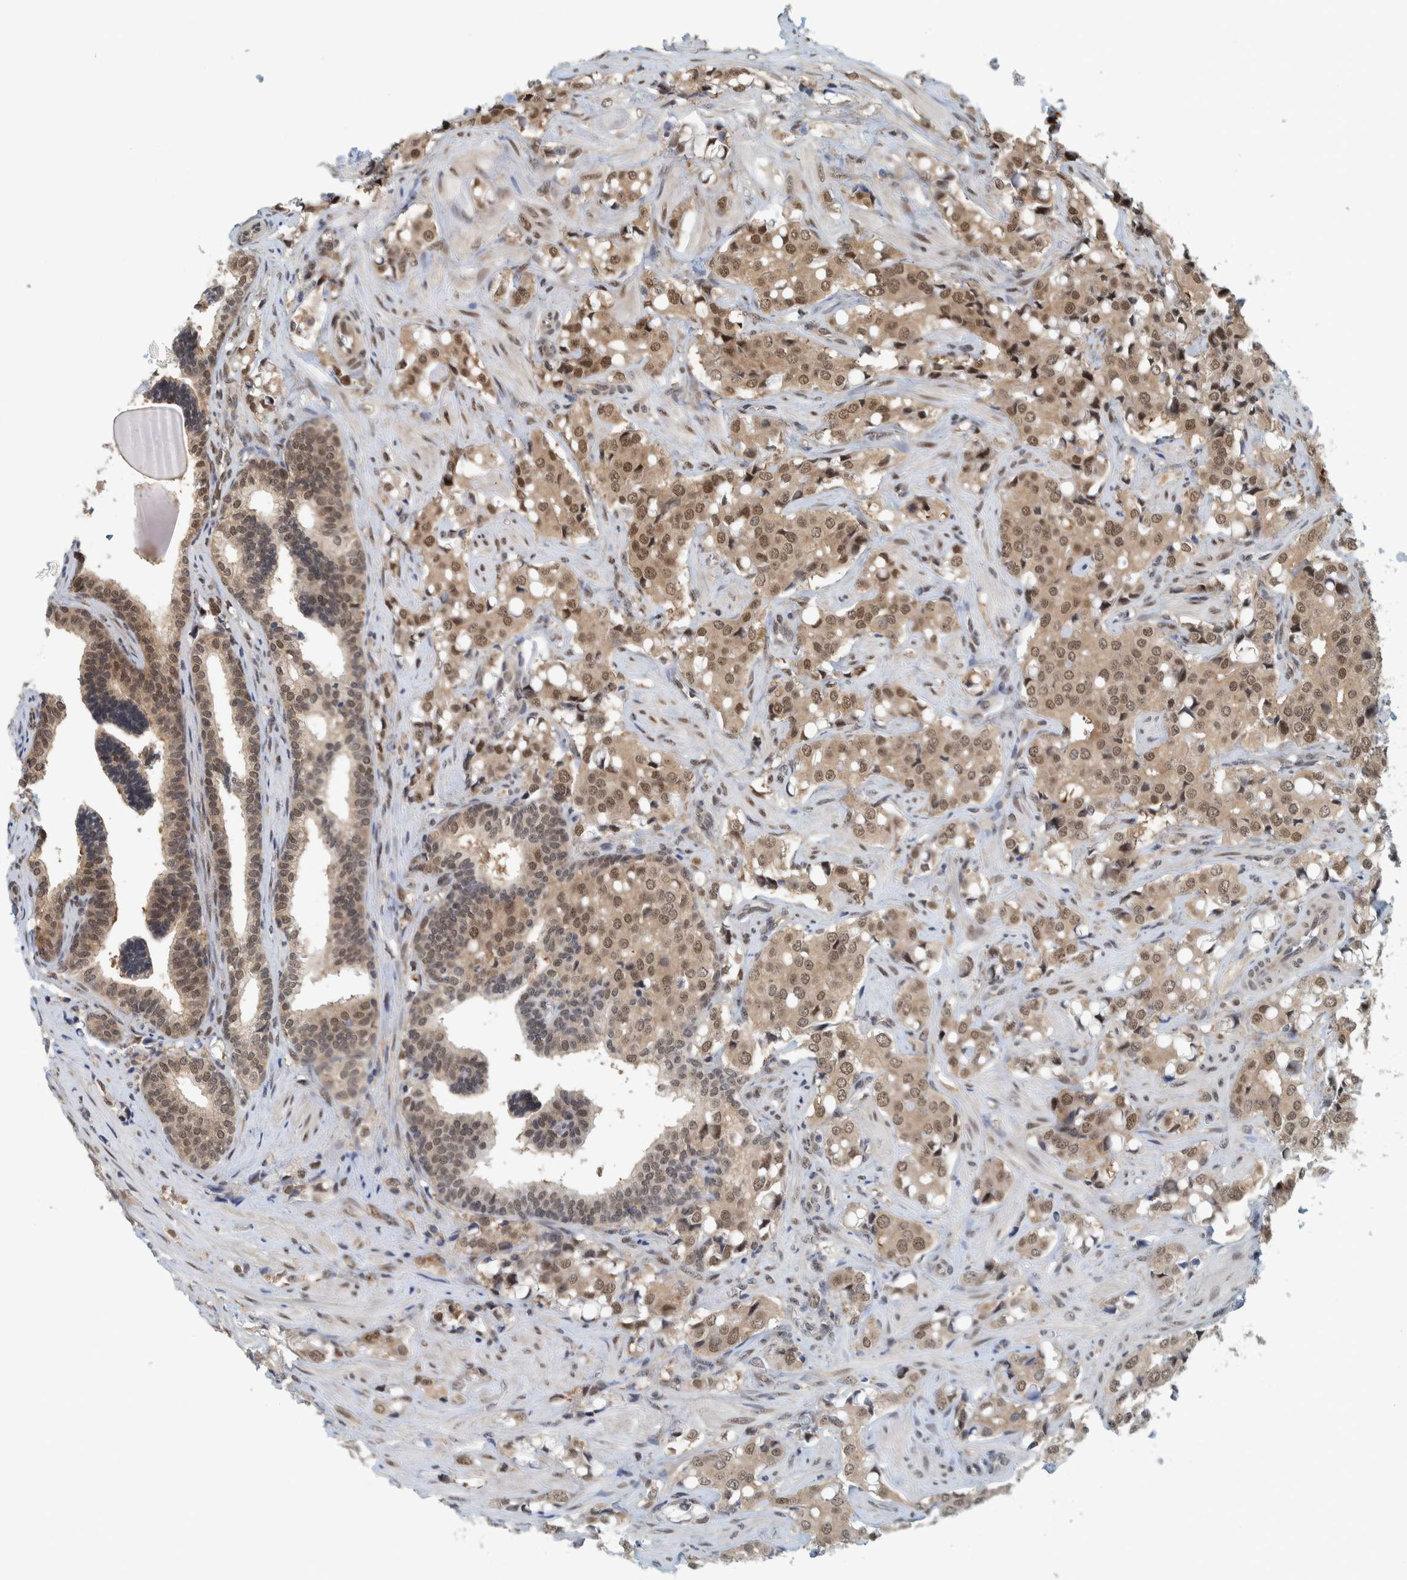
{"staining": {"intensity": "moderate", "quantity": ">75%", "location": "cytoplasmic/membranous,nuclear"}, "tissue": "prostate cancer", "cell_type": "Tumor cells", "image_type": "cancer", "snomed": [{"axis": "morphology", "description": "Adenocarcinoma, High grade"}, {"axis": "topography", "description": "Prostate"}], "caption": "A brown stain shows moderate cytoplasmic/membranous and nuclear positivity of a protein in prostate high-grade adenocarcinoma tumor cells.", "gene": "COPS3", "patient": {"sex": "male", "age": 52}}